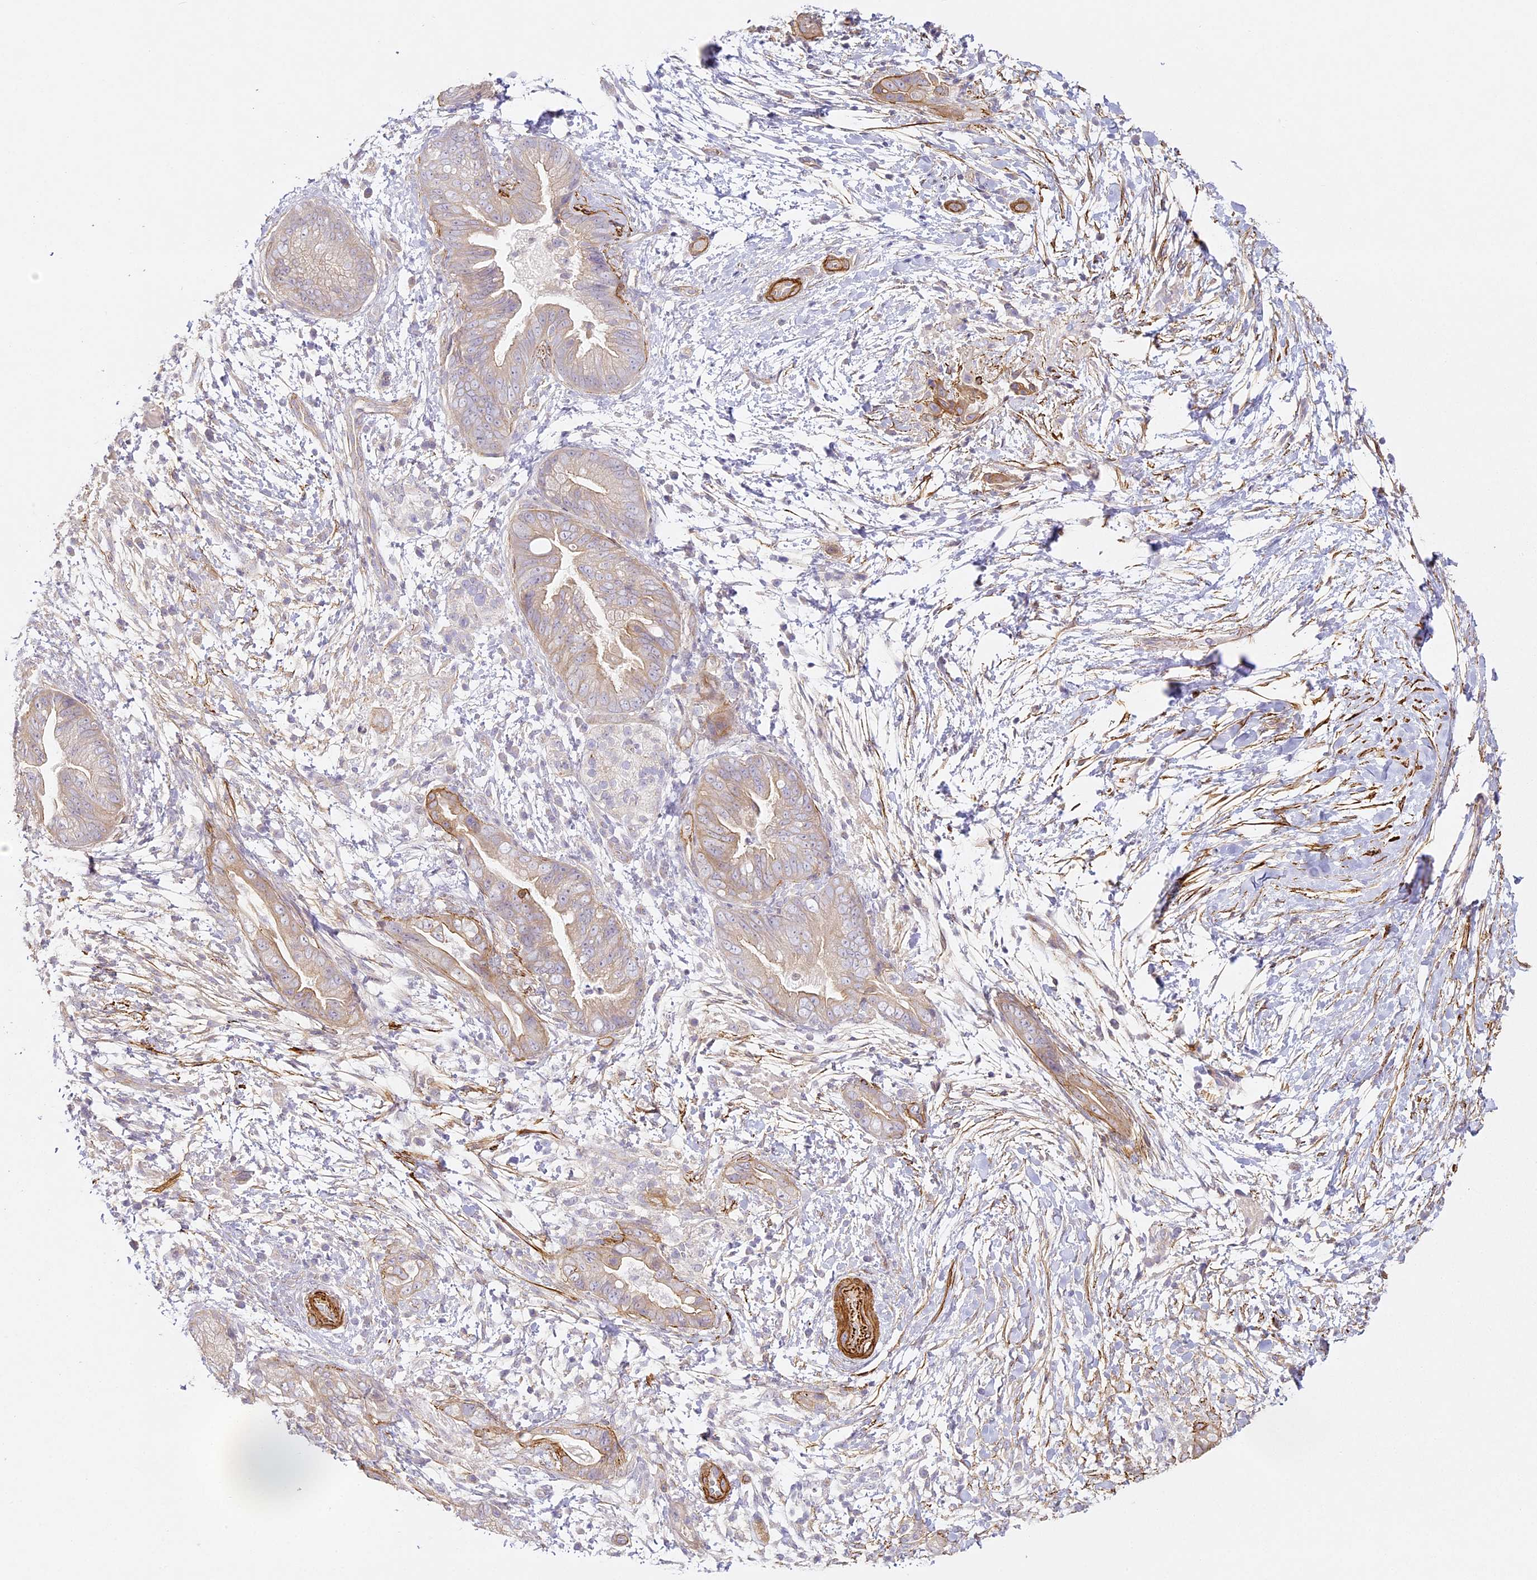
{"staining": {"intensity": "weak", "quantity": "25%-75%", "location": "cytoplasmic/membranous"}, "tissue": "pancreatic cancer", "cell_type": "Tumor cells", "image_type": "cancer", "snomed": [{"axis": "morphology", "description": "Adenocarcinoma, NOS"}, {"axis": "topography", "description": "Pancreas"}], "caption": "The histopathology image shows staining of pancreatic cancer, revealing weak cytoplasmic/membranous protein staining (brown color) within tumor cells. Using DAB (brown) and hematoxylin (blue) stains, captured at high magnification using brightfield microscopy.", "gene": "MED28", "patient": {"sex": "male", "age": 75}}